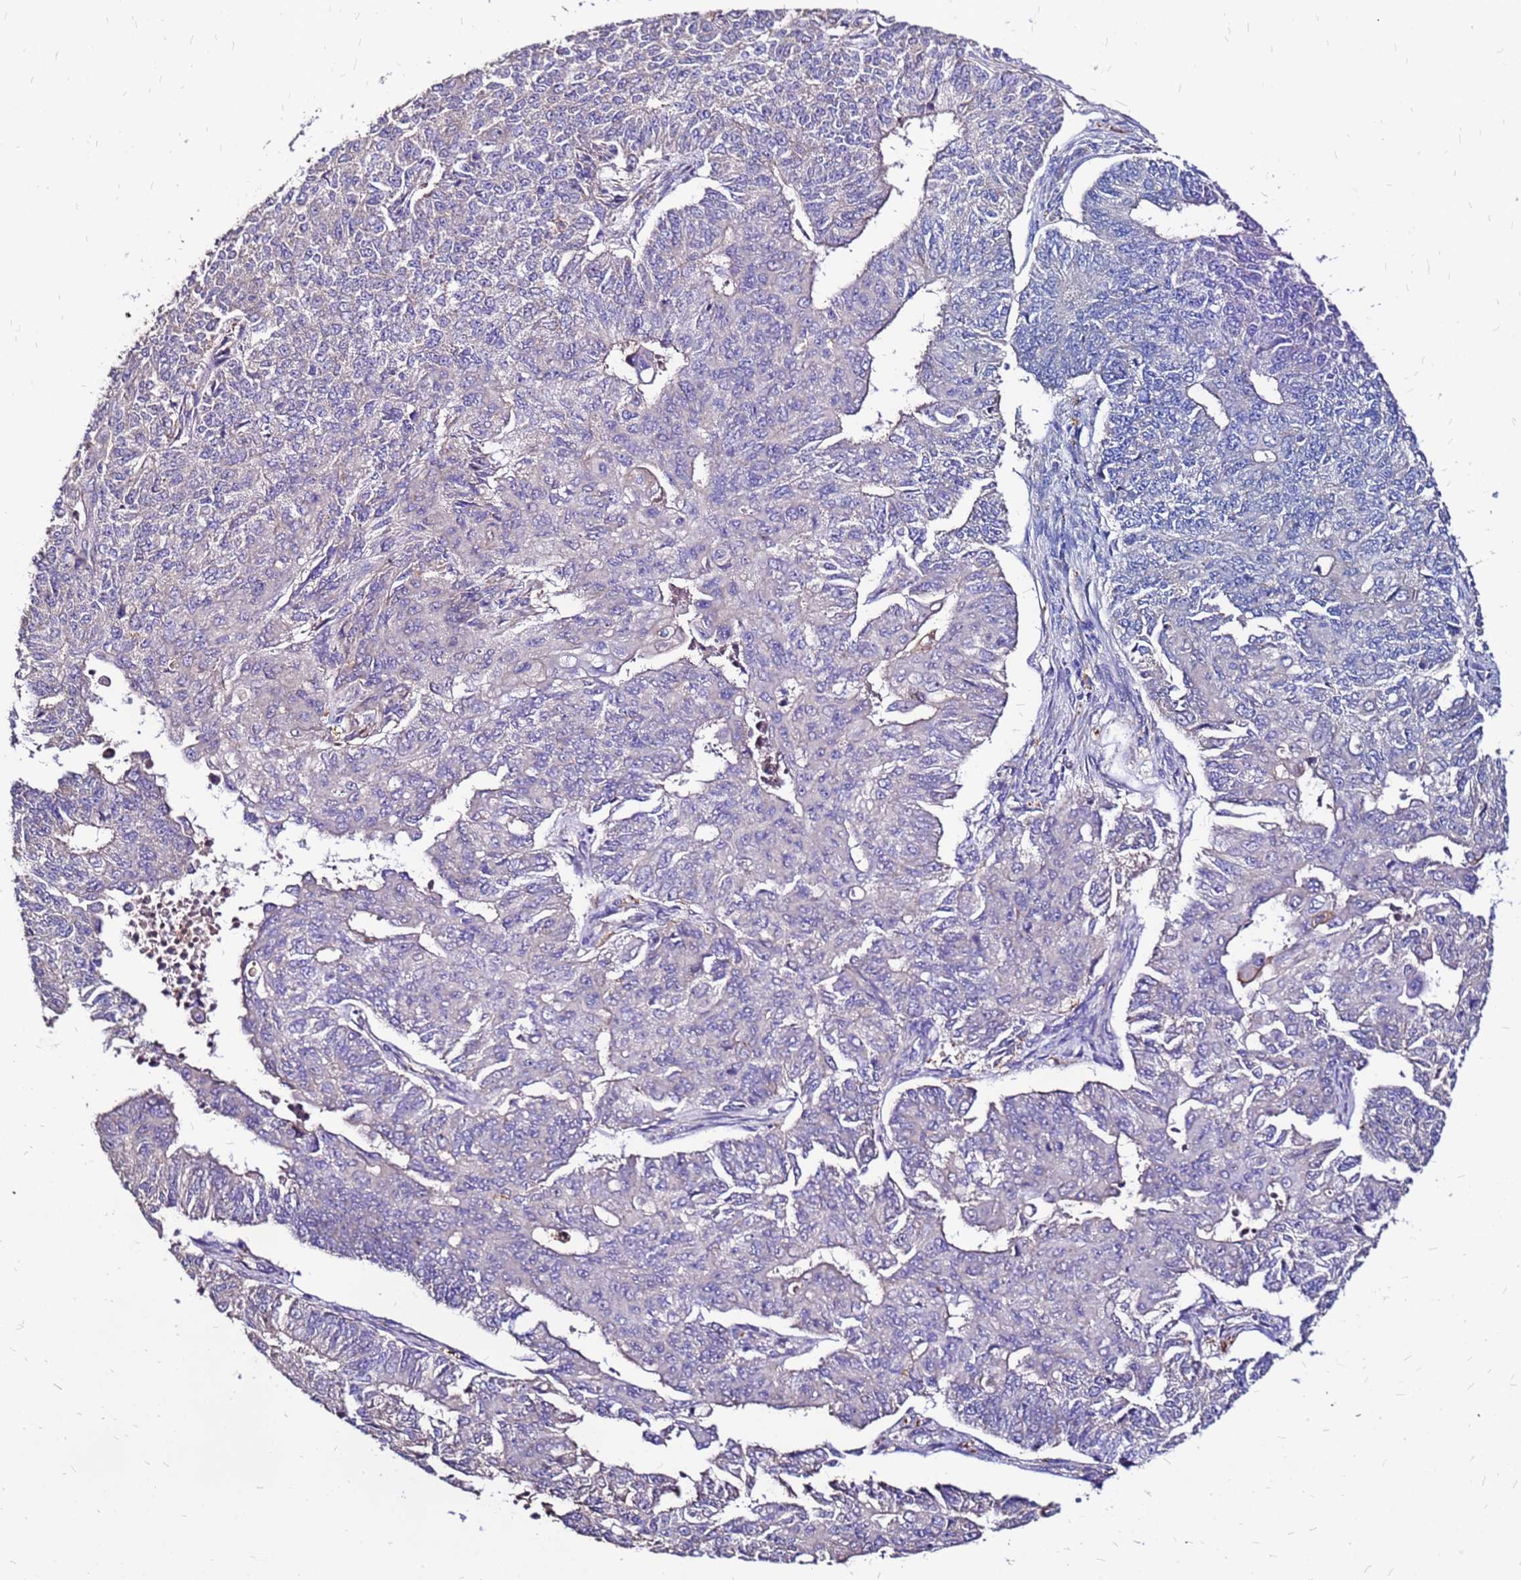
{"staining": {"intensity": "negative", "quantity": "none", "location": "none"}, "tissue": "endometrial cancer", "cell_type": "Tumor cells", "image_type": "cancer", "snomed": [{"axis": "morphology", "description": "Adenocarcinoma, NOS"}, {"axis": "topography", "description": "Endometrium"}], "caption": "Immunohistochemistry (IHC) histopathology image of human endometrial cancer (adenocarcinoma) stained for a protein (brown), which displays no staining in tumor cells.", "gene": "ARHGEF5", "patient": {"sex": "female", "age": 32}}